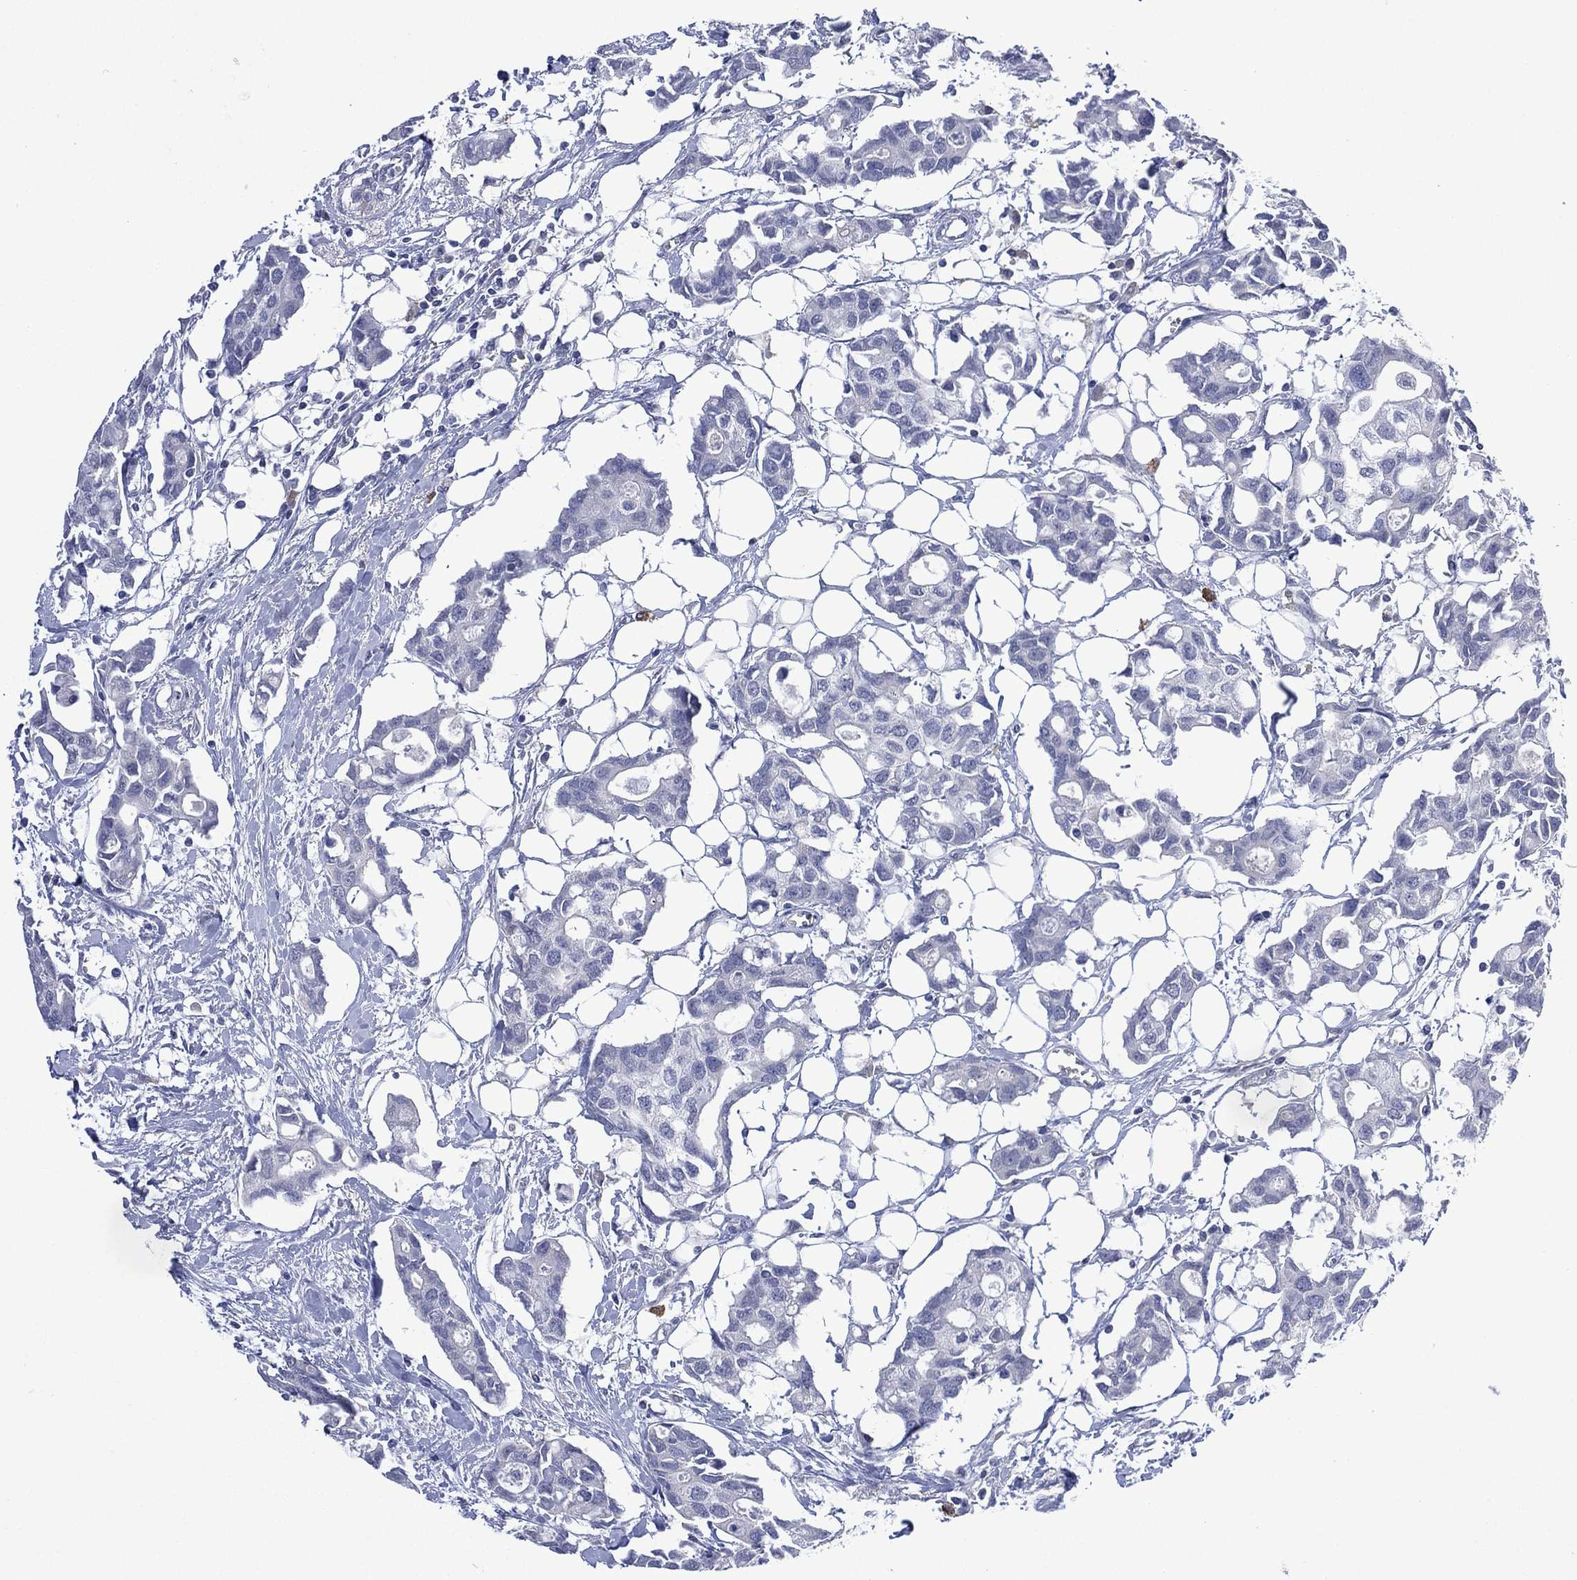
{"staining": {"intensity": "negative", "quantity": "none", "location": "none"}, "tissue": "breast cancer", "cell_type": "Tumor cells", "image_type": "cancer", "snomed": [{"axis": "morphology", "description": "Duct carcinoma"}, {"axis": "topography", "description": "Breast"}], "caption": "This is an immunohistochemistry (IHC) histopathology image of human breast cancer. There is no expression in tumor cells.", "gene": "ASB10", "patient": {"sex": "female", "age": 83}}